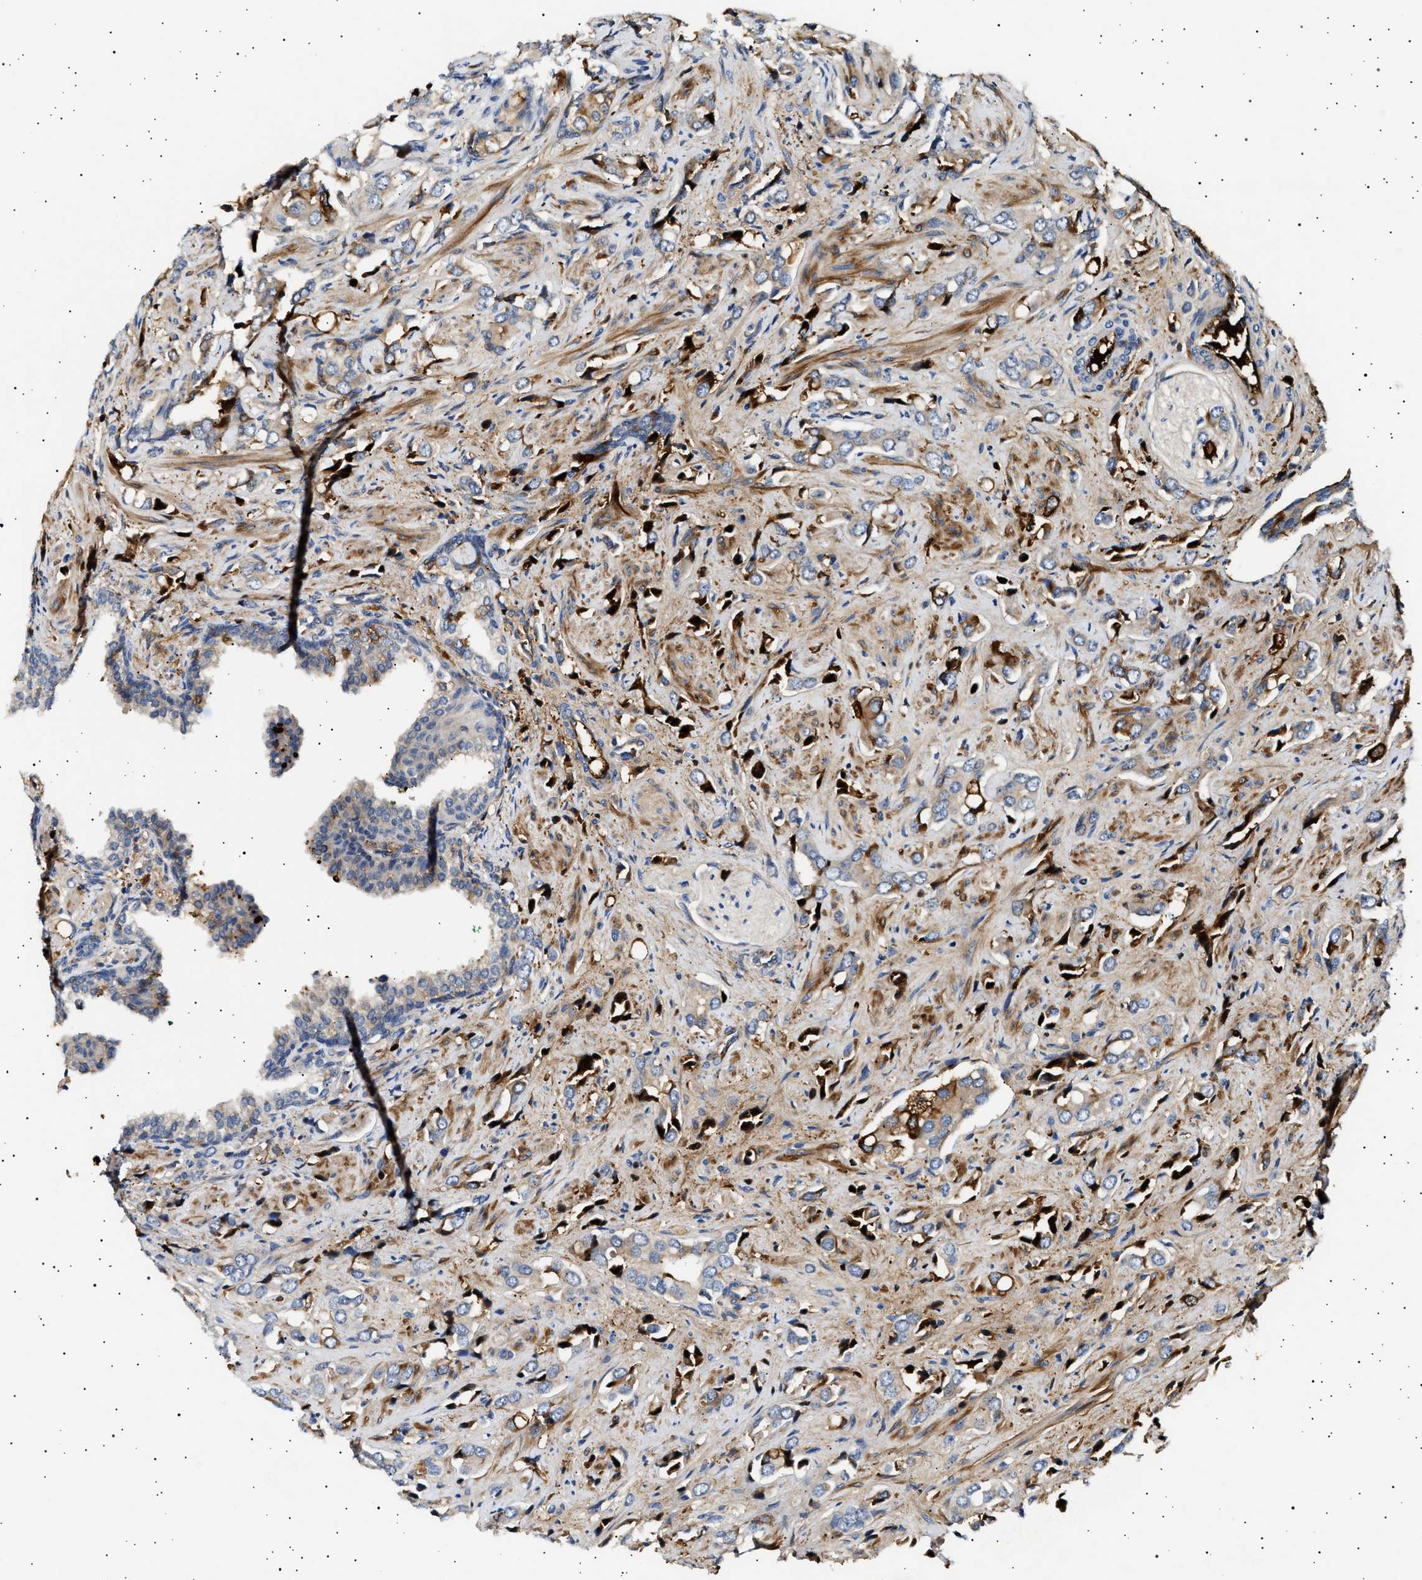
{"staining": {"intensity": "negative", "quantity": "none", "location": "none"}, "tissue": "prostate cancer", "cell_type": "Tumor cells", "image_type": "cancer", "snomed": [{"axis": "morphology", "description": "Adenocarcinoma, High grade"}, {"axis": "topography", "description": "Prostate"}], "caption": "DAB (3,3'-diaminobenzidine) immunohistochemical staining of human prostate cancer shows no significant positivity in tumor cells.", "gene": "FICD", "patient": {"sex": "male", "age": 52}}